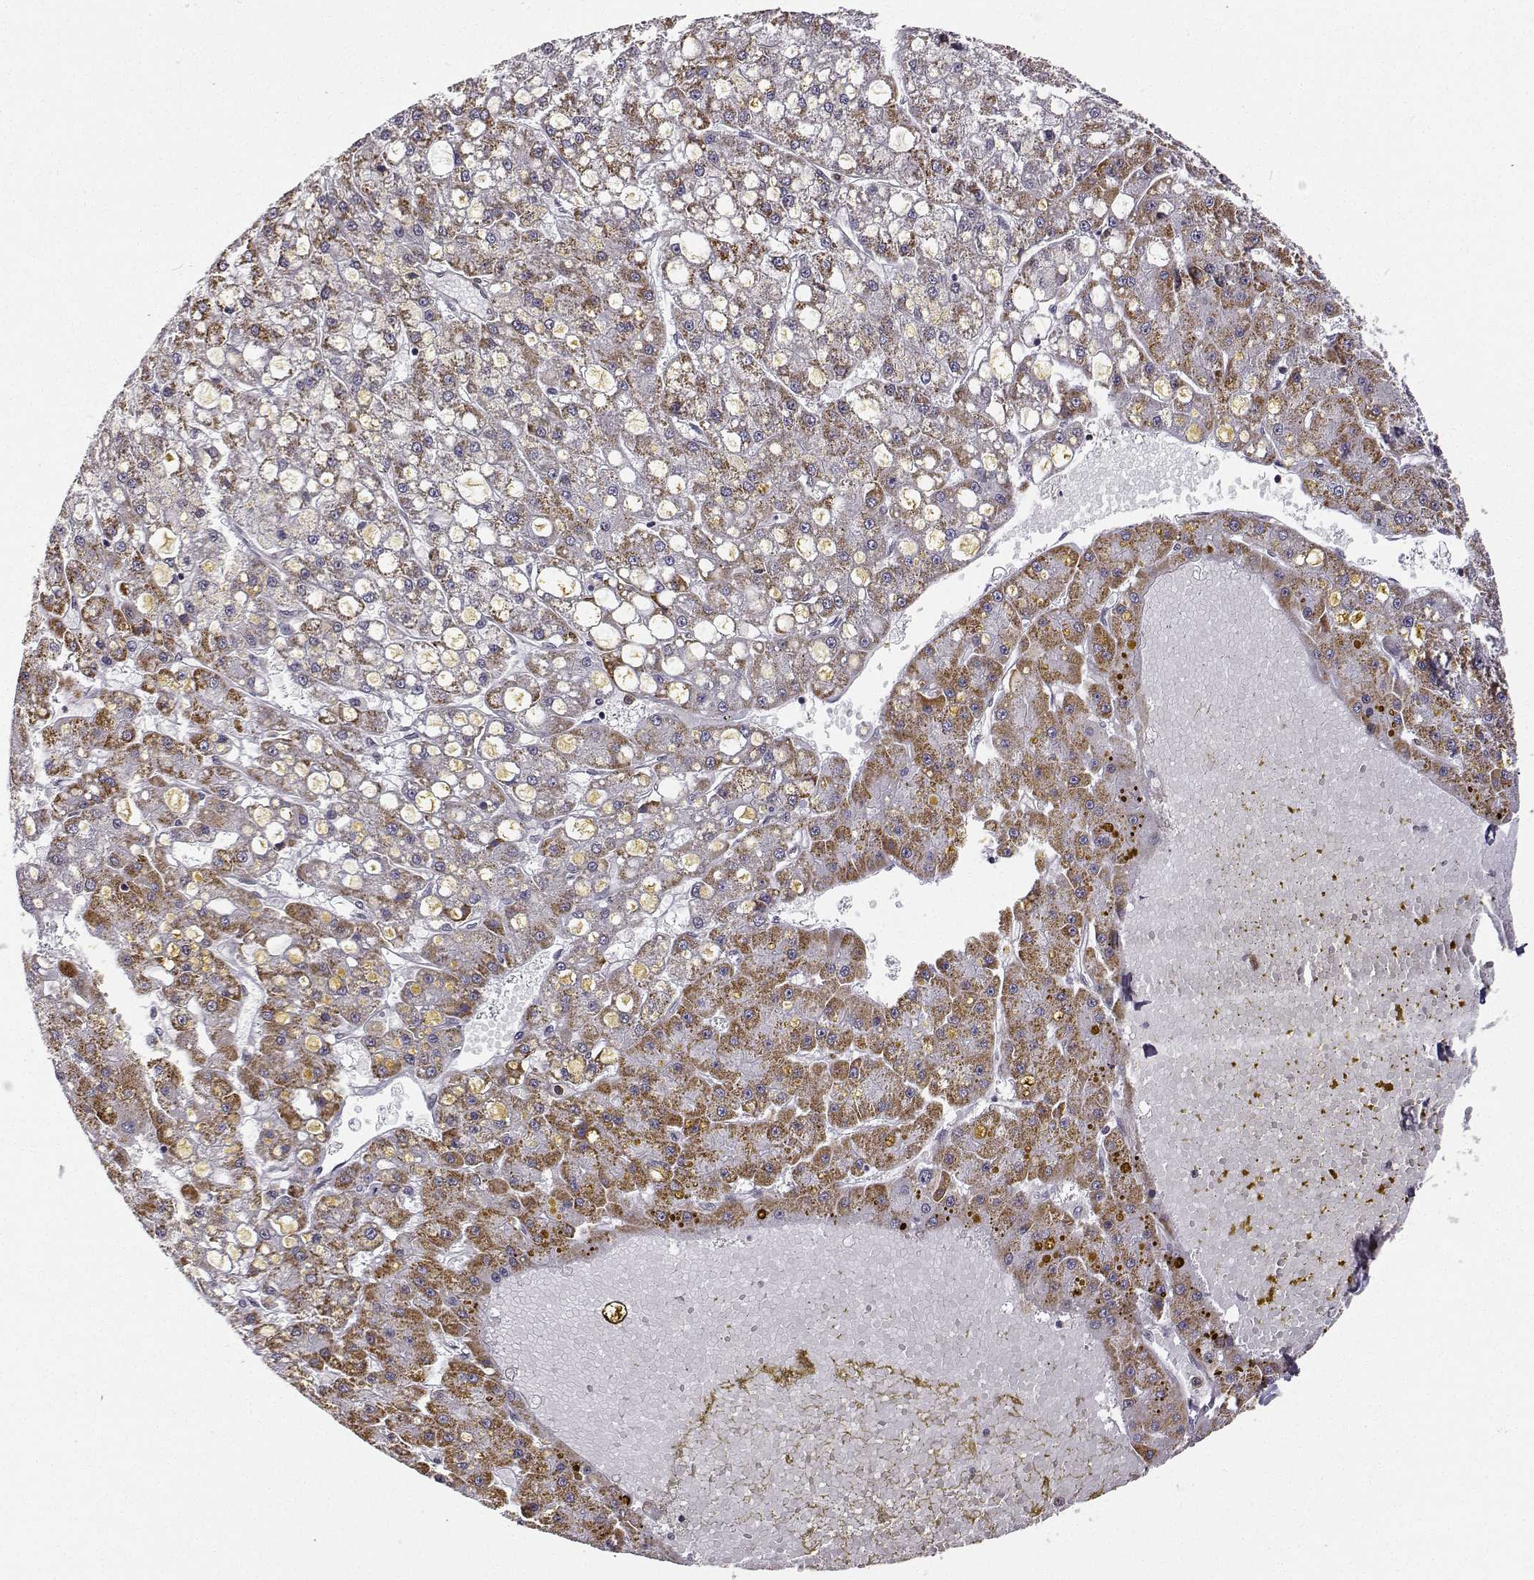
{"staining": {"intensity": "moderate", "quantity": "25%-75%", "location": "cytoplasmic/membranous"}, "tissue": "liver cancer", "cell_type": "Tumor cells", "image_type": "cancer", "snomed": [{"axis": "morphology", "description": "Carcinoma, Hepatocellular, NOS"}, {"axis": "topography", "description": "Liver"}], "caption": "Human liver cancer (hepatocellular carcinoma) stained with a protein marker displays moderate staining in tumor cells.", "gene": "PHGDH", "patient": {"sex": "male", "age": 67}}